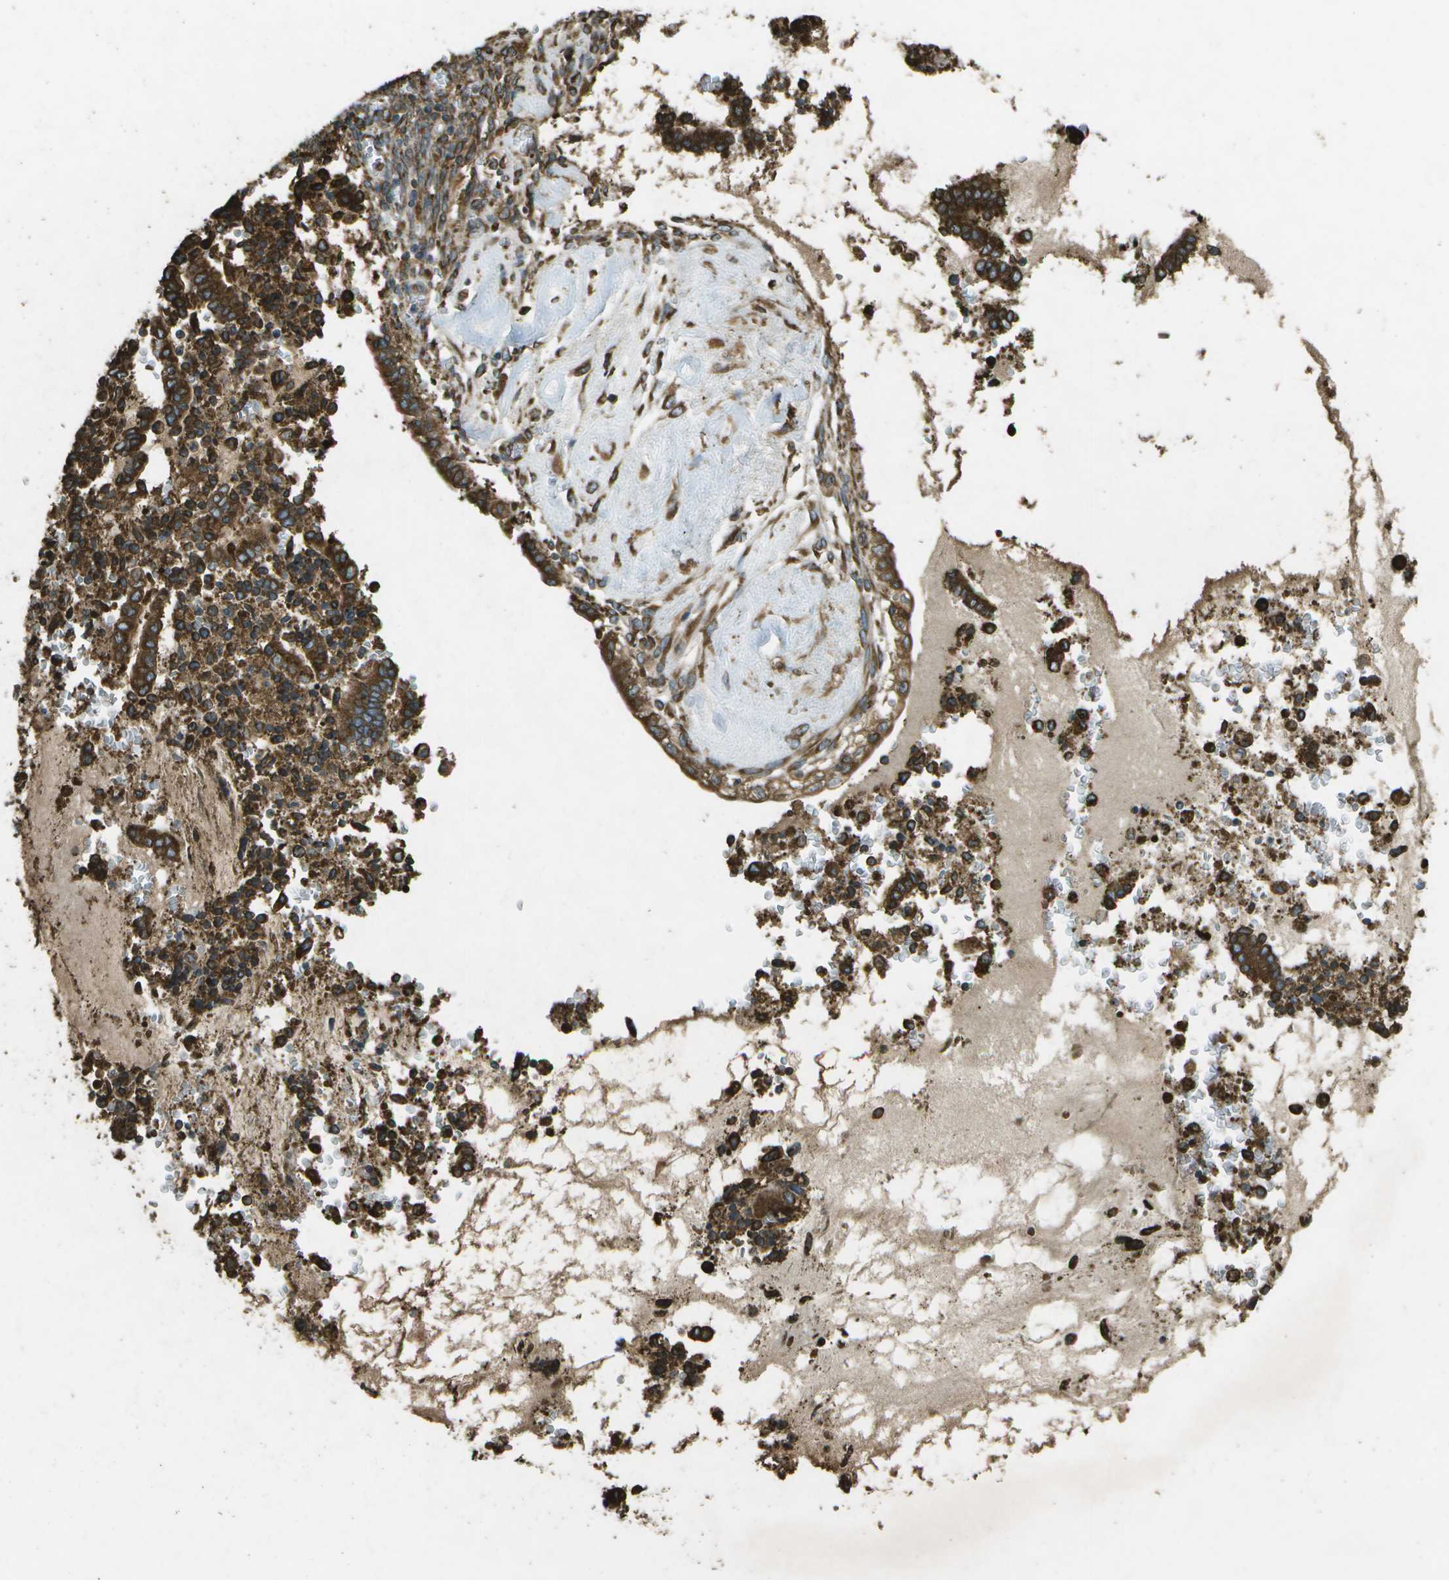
{"staining": {"intensity": "strong", "quantity": ">75%", "location": "cytoplasmic/membranous"}, "tissue": "cervical cancer", "cell_type": "Tumor cells", "image_type": "cancer", "snomed": [{"axis": "morphology", "description": "Adenocarcinoma, NOS"}, {"axis": "topography", "description": "Cervix"}], "caption": "IHC histopathology image of neoplastic tissue: cervical adenocarcinoma stained using immunohistochemistry shows high levels of strong protein expression localized specifically in the cytoplasmic/membranous of tumor cells, appearing as a cytoplasmic/membranous brown color.", "gene": "PDIA4", "patient": {"sex": "female", "age": 44}}